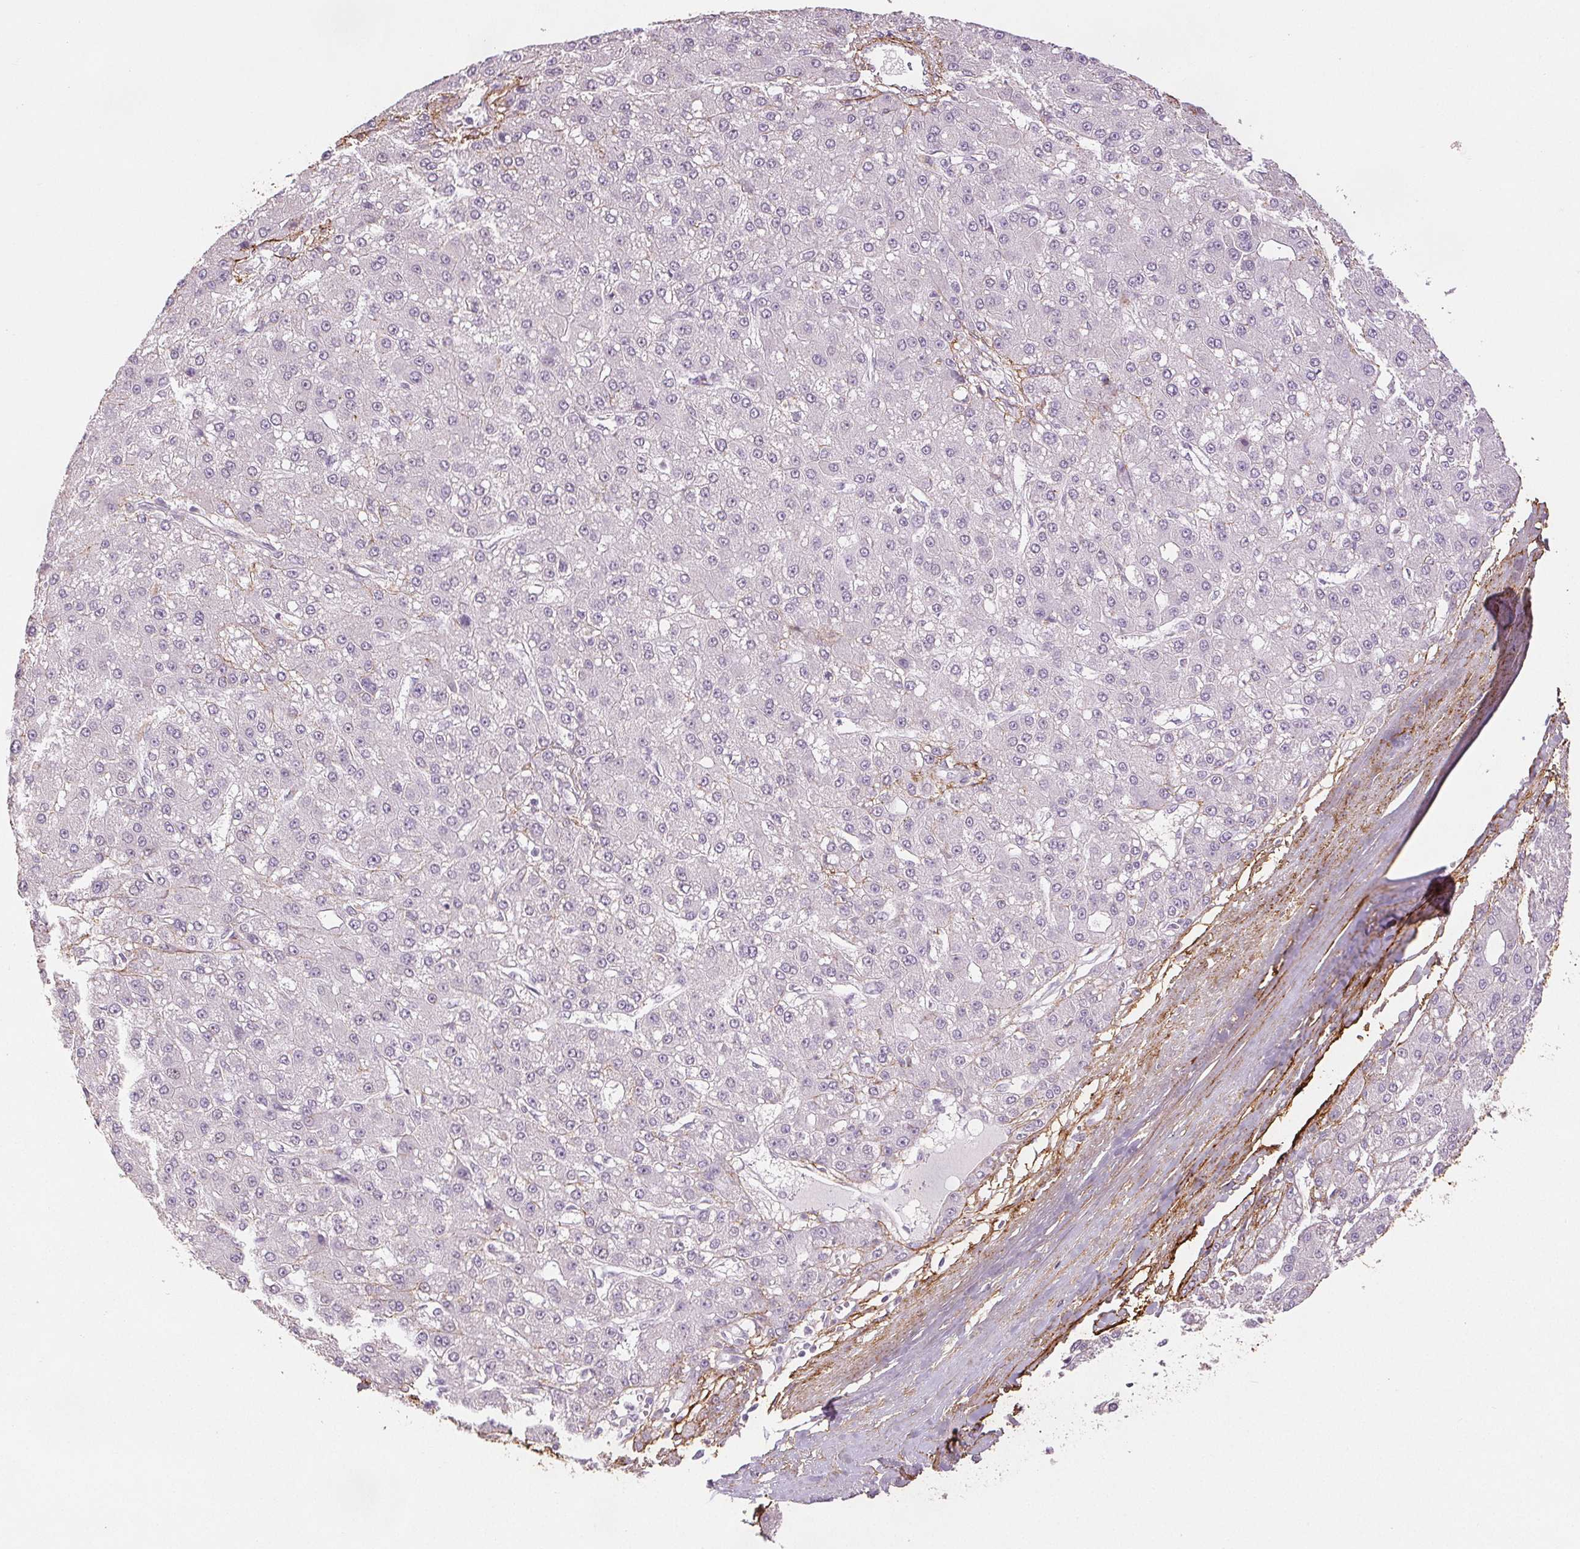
{"staining": {"intensity": "negative", "quantity": "none", "location": "none"}, "tissue": "liver cancer", "cell_type": "Tumor cells", "image_type": "cancer", "snomed": [{"axis": "morphology", "description": "Carcinoma, Hepatocellular, NOS"}, {"axis": "topography", "description": "Liver"}], "caption": "An image of human hepatocellular carcinoma (liver) is negative for staining in tumor cells. (Brightfield microscopy of DAB immunohistochemistry at high magnification).", "gene": "FBN1", "patient": {"sex": "male", "age": 67}}